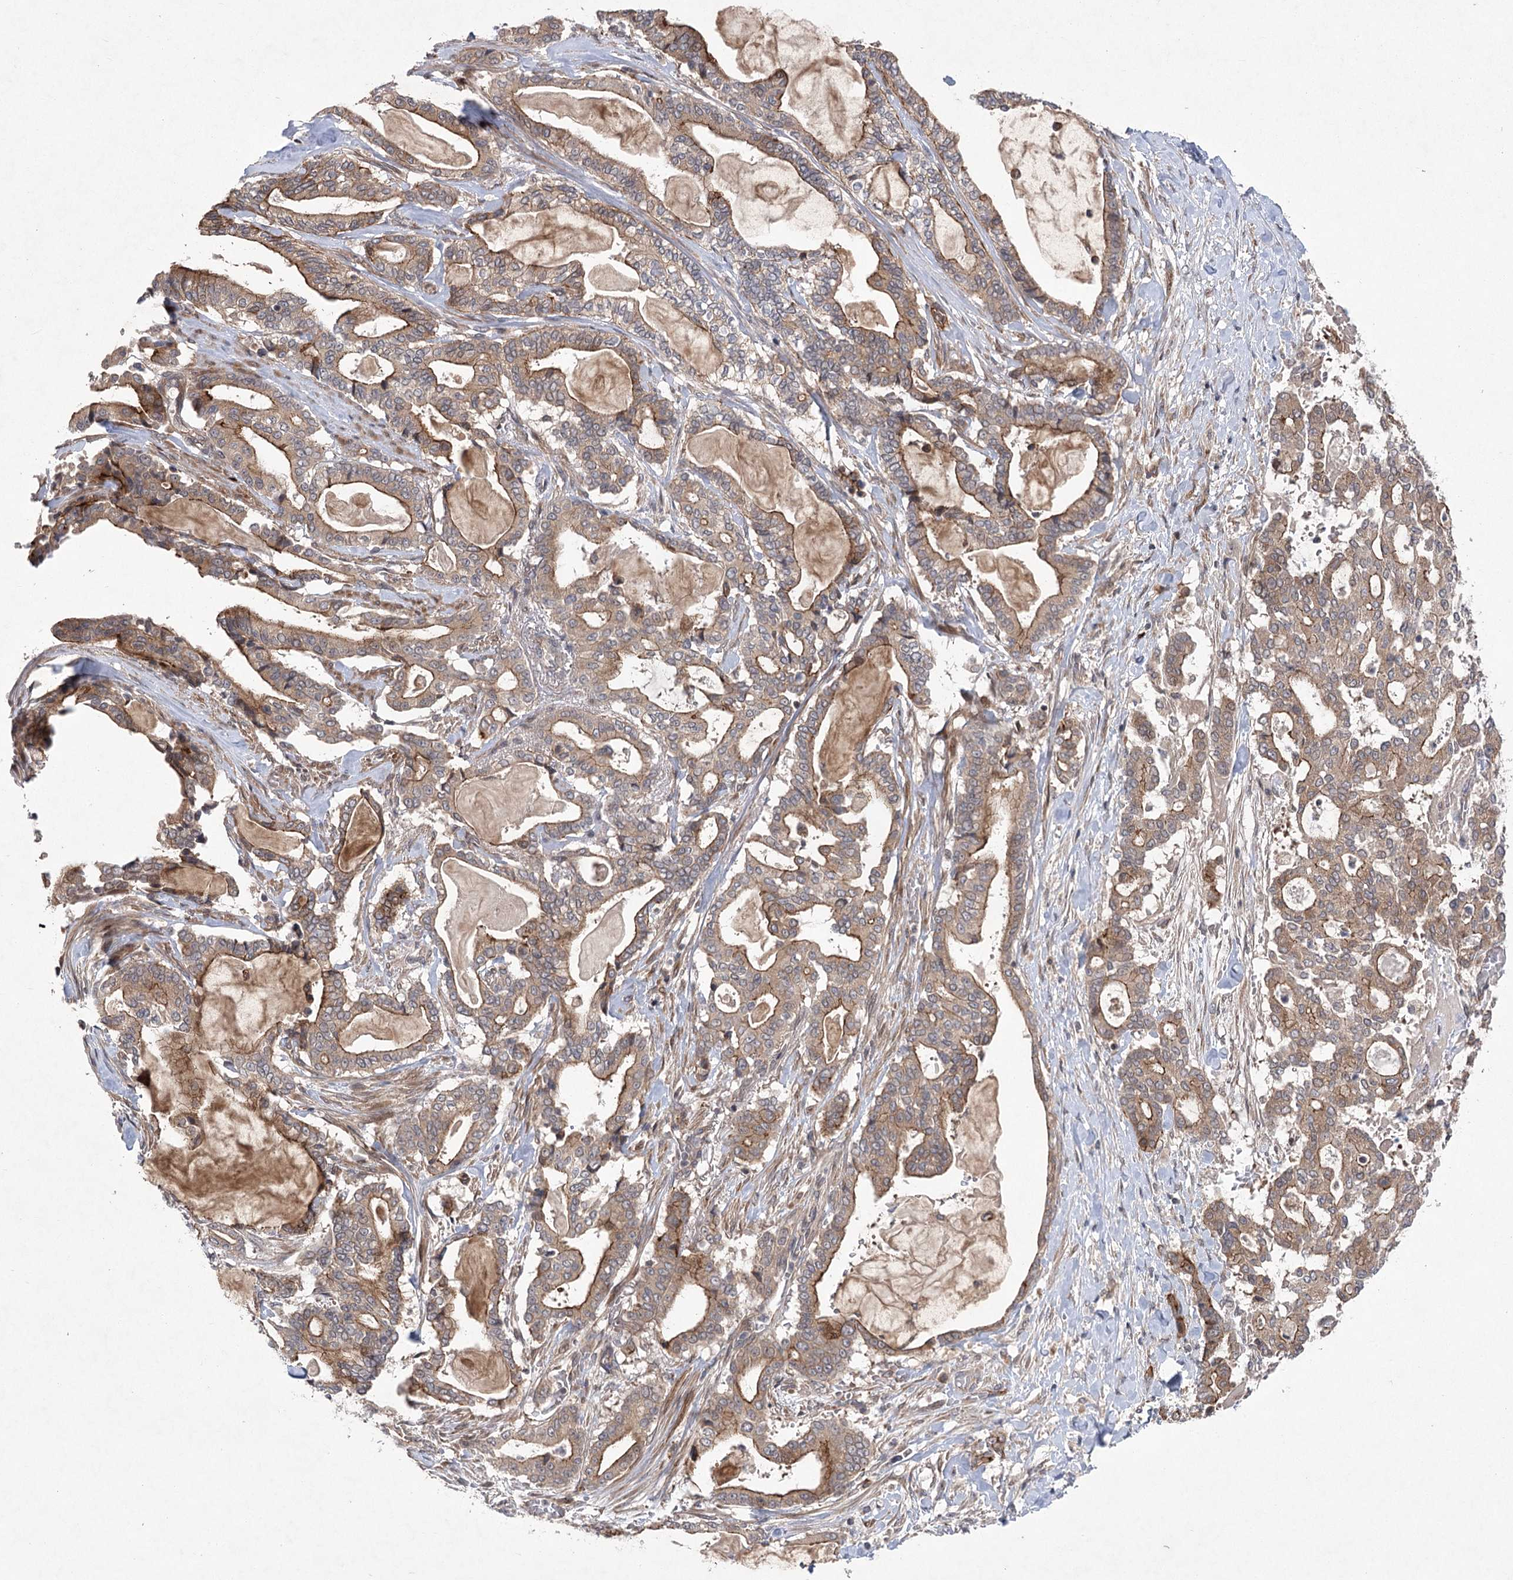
{"staining": {"intensity": "moderate", "quantity": ">75%", "location": "cytoplasmic/membranous"}, "tissue": "pancreatic cancer", "cell_type": "Tumor cells", "image_type": "cancer", "snomed": [{"axis": "morphology", "description": "Adenocarcinoma, NOS"}, {"axis": "topography", "description": "Pancreas"}], "caption": "Pancreatic adenocarcinoma tissue shows moderate cytoplasmic/membranous staining in approximately >75% of tumor cells Using DAB (3,3'-diaminobenzidine) (brown) and hematoxylin (blue) stains, captured at high magnification using brightfield microscopy.", "gene": "METTL24", "patient": {"sex": "male", "age": 63}}